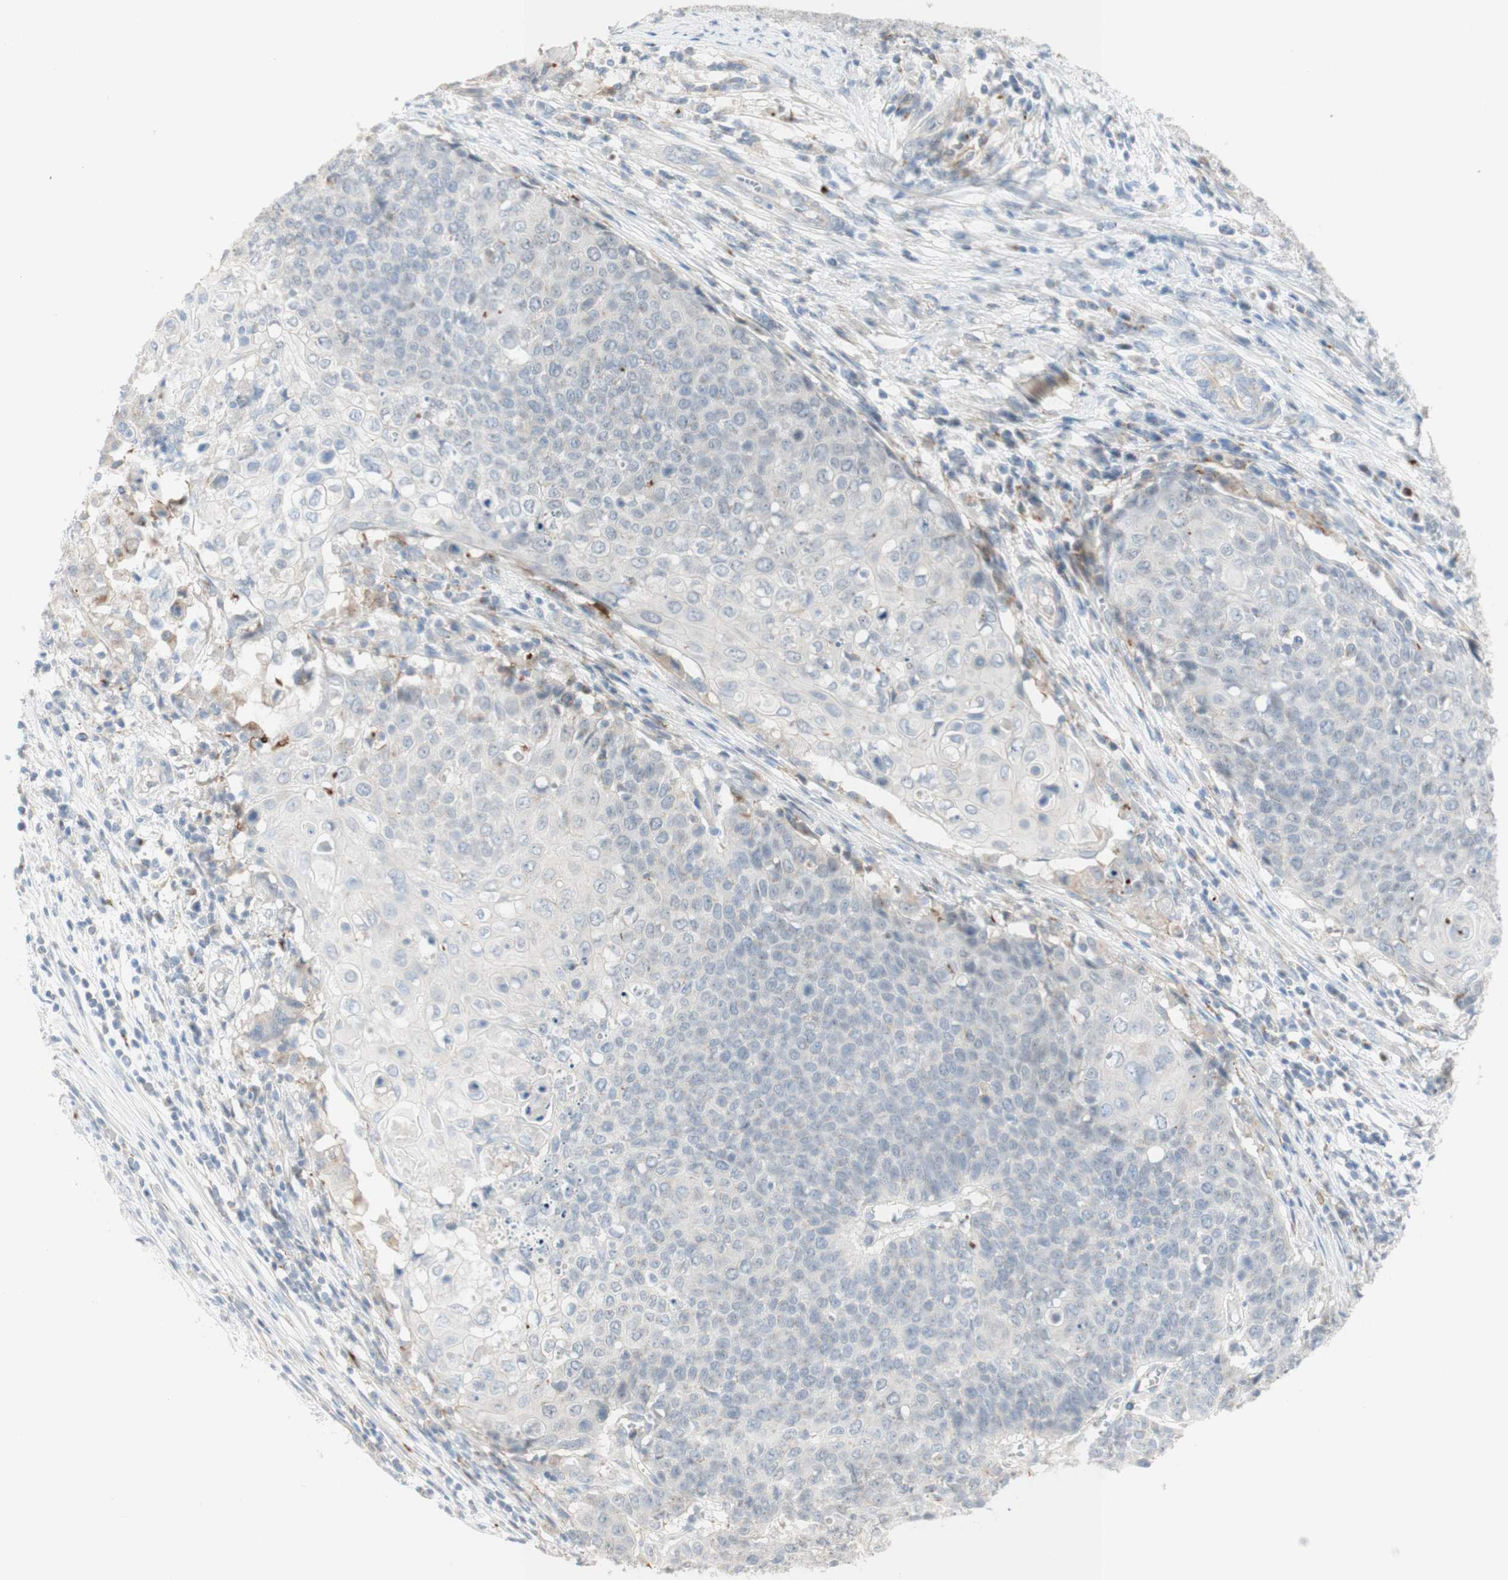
{"staining": {"intensity": "negative", "quantity": "none", "location": "none"}, "tissue": "cervical cancer", "cell_type": "Tumor cells", "image_type": "cancer", "snomed": [{"axis": "morphology", "description": "Squamous cell carcinoma, NOS"}, {"axis": "topography", "description": "Cervix"}], "caption": "Immunohistochemistry (IHC) of cervical squamous cell carcinoma demonstrates no expression in tumor cells.", "gene": "MANEA", "patient": {"sex": "female", "age": 39}}